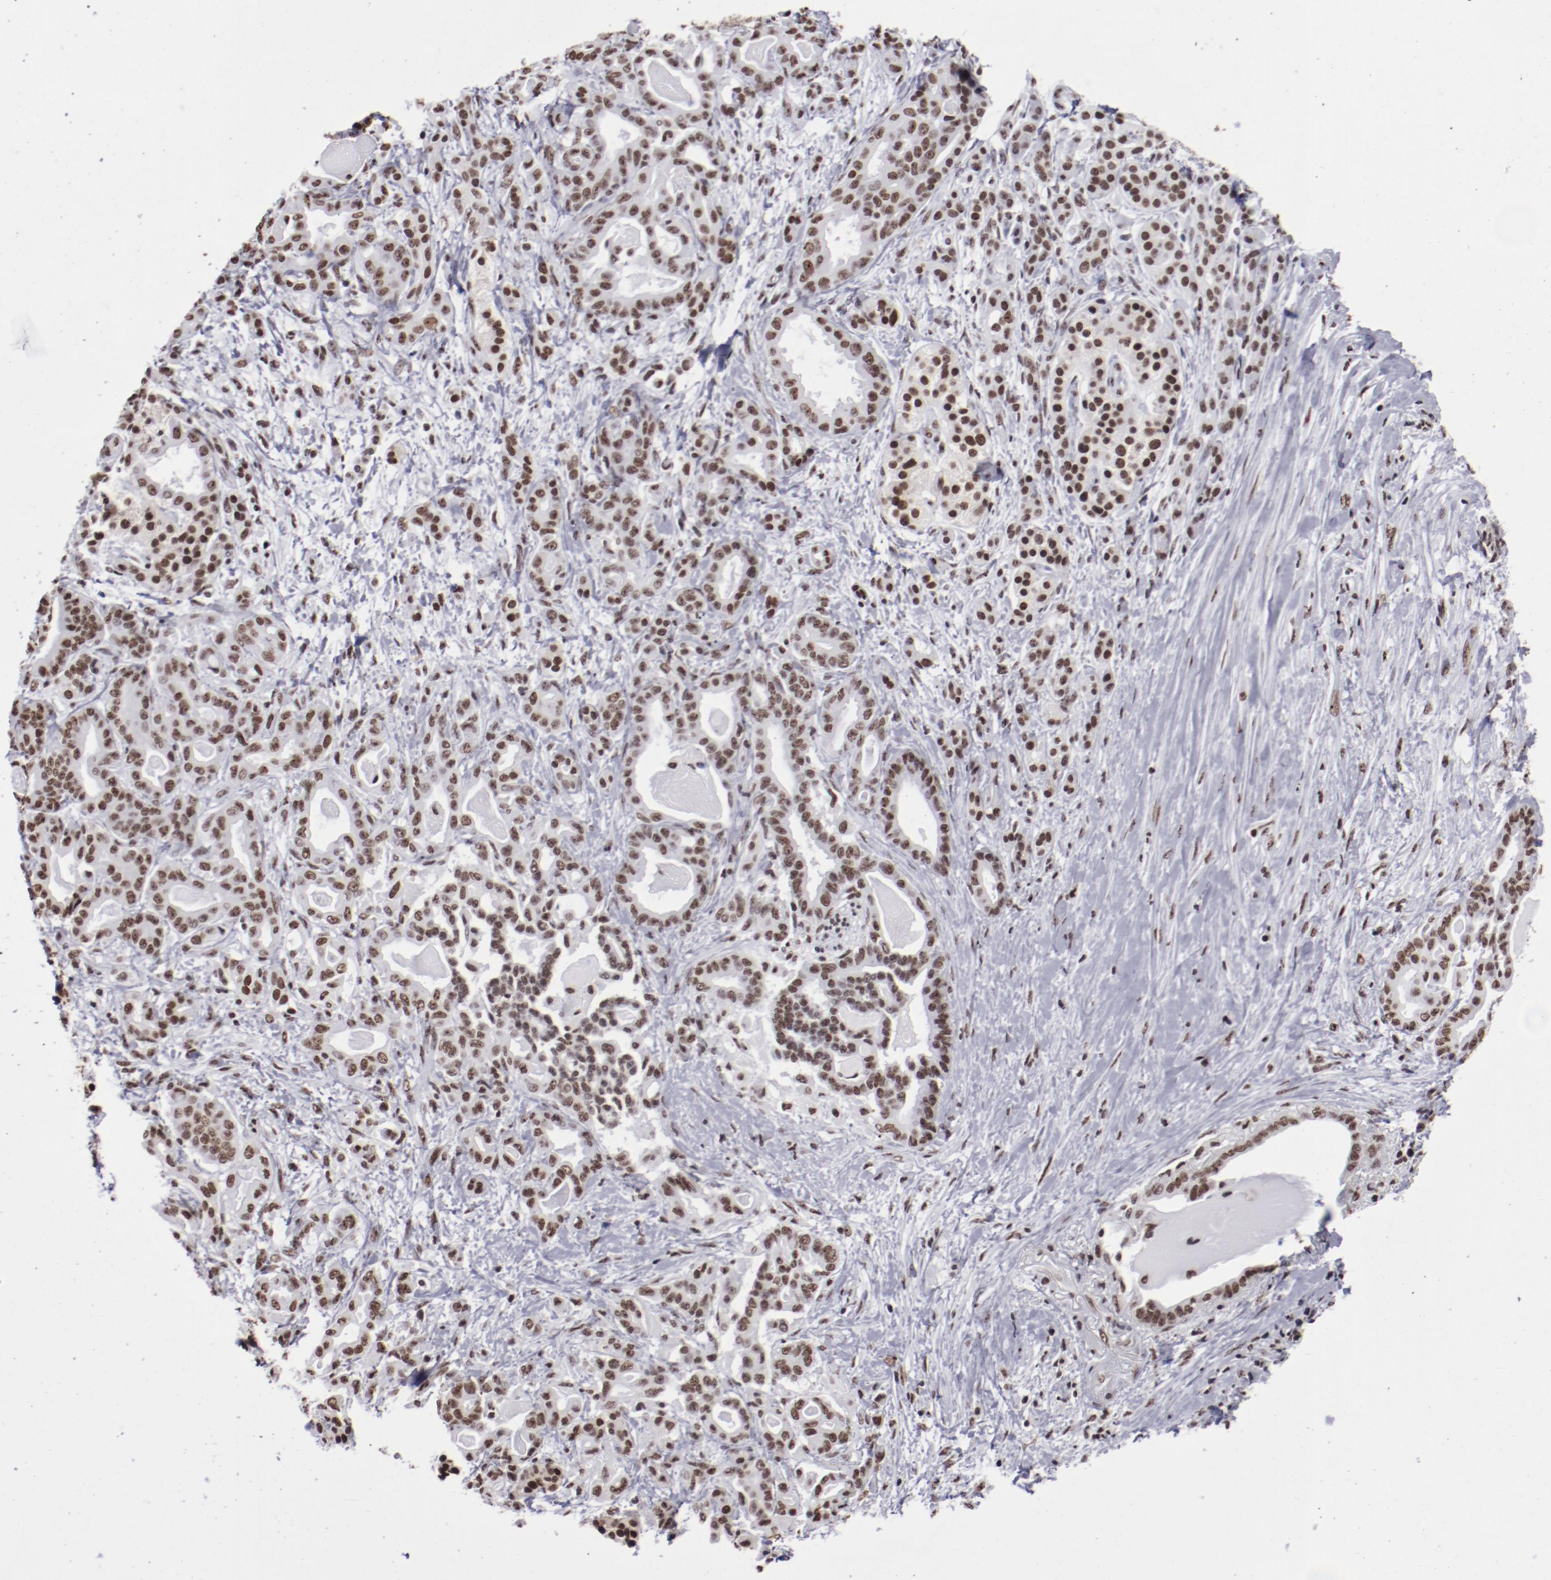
{"staining": {"intensity": "strong", "quantity": ">75%", "location": "nuclear"}, "tissue": "pancreatic cancer", "cell_type": "Tumor cells", "image_type": "cancer", "snomed": [{"axis": "morphology", "description": "Adenocarcinoma, NOS"}, {"axis": "topography", "description": "Pancreas"}], "caption": "Immunohistochemical staining of human adenocarcinoma (pancreatic) reveals strong nuclear protein positivity in approximately >75% of tumor cells.", "gene": "HNRNPA2B1", "patient": {"sex": "male", "age": 63}}